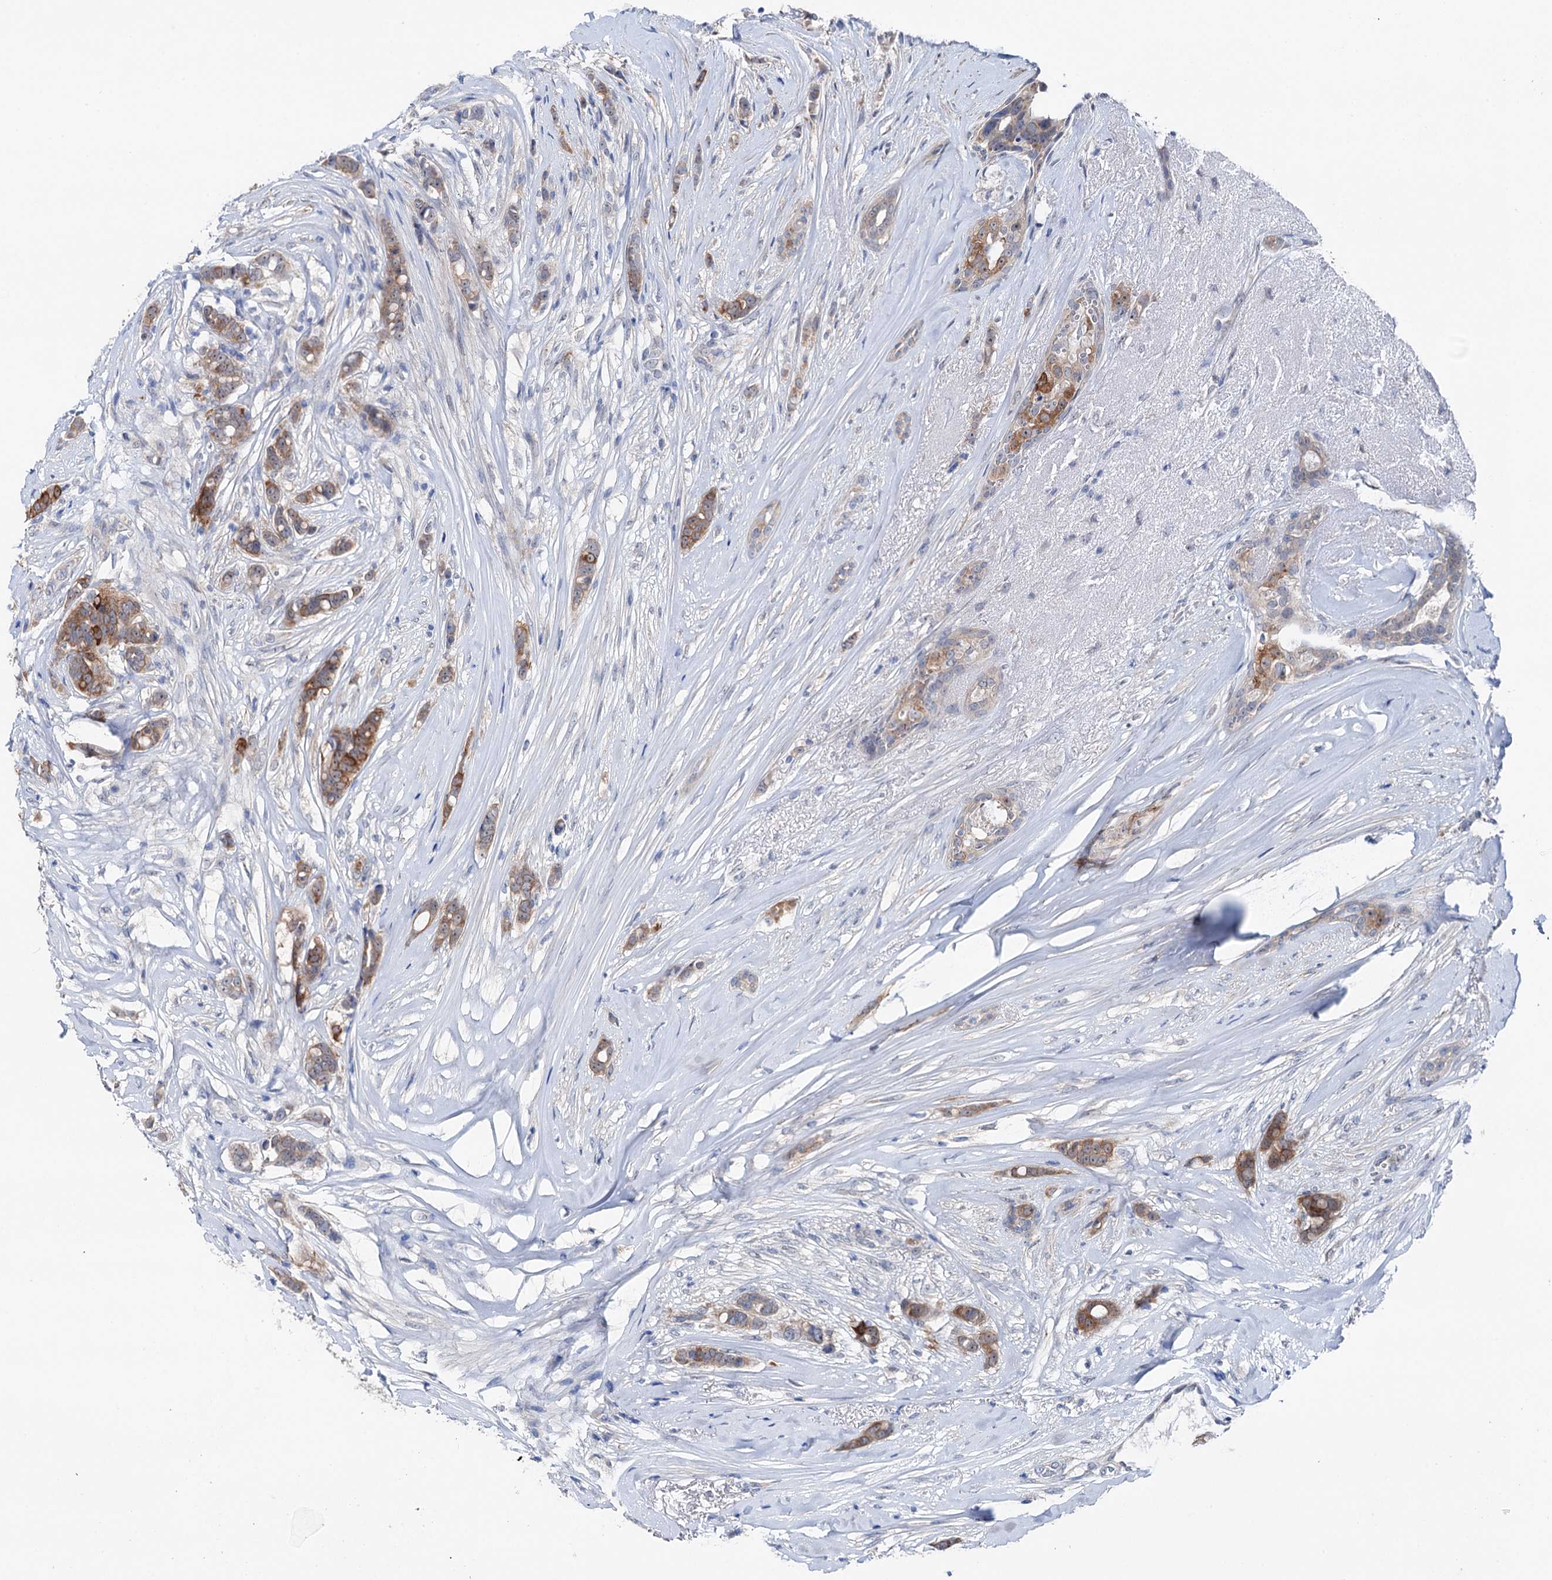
{"staining": {"intensity": "moderate", "quantity": "25%-75%", "location": "cytoplasmic/membranous"}, "tissue": "breast cancer", "cell_type": "Tumor cells", "image_type": "cancer", "snomed": [{"axis": "morphology", "description": "Lobular carcinoma"}, {"axis": "topography", "description": "Breast"}], "caption": "This image displays IHC staining of human breast lobular carcinoma, with medium moderate cytoplasmic/membranous staining in about 25%-75% of tumor cells.", "gene": "SHROOM1", "patient": {"sex": "female", "age": 51}}